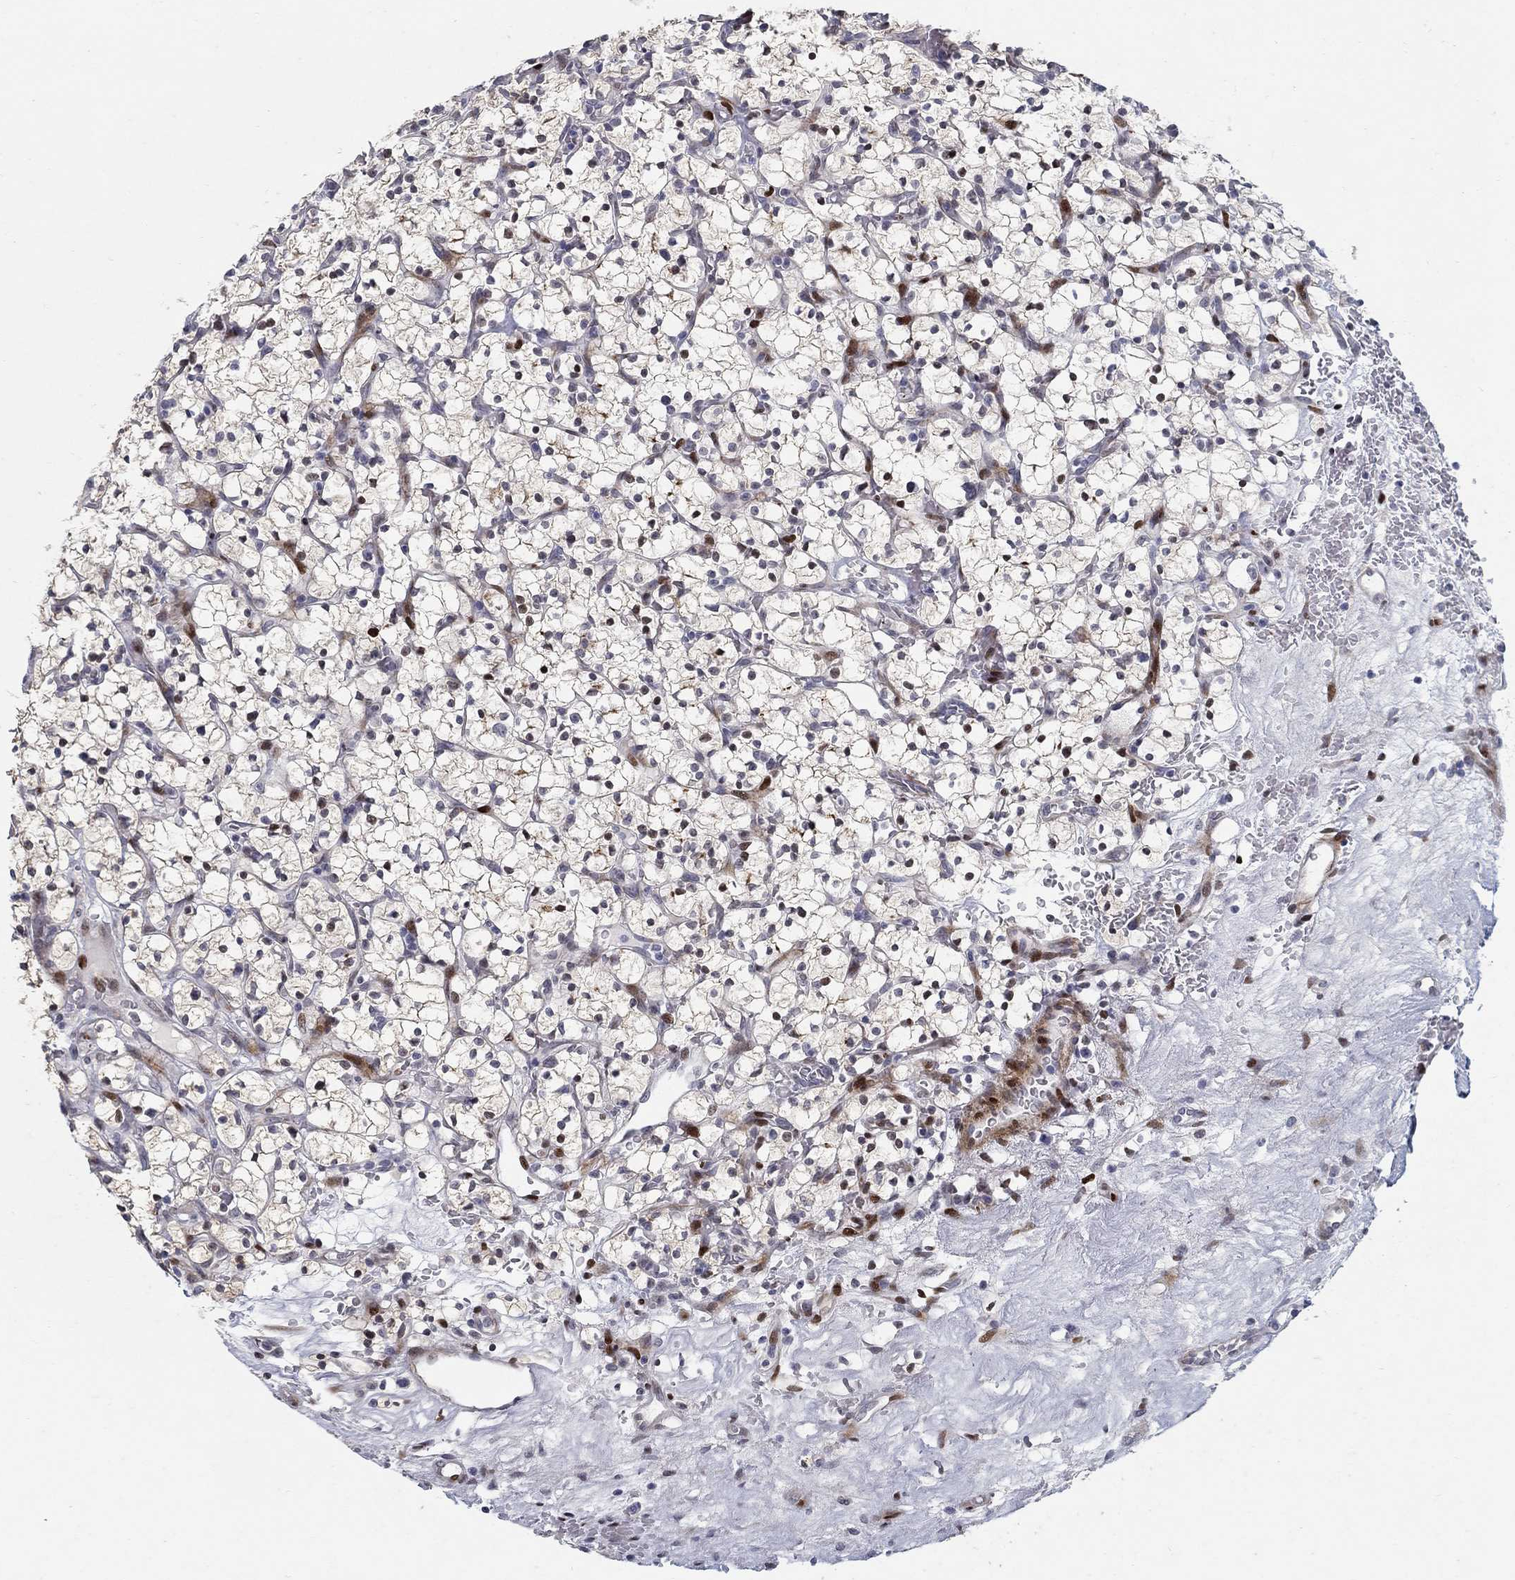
{"staining": {"intensity": "moderate", "quantity": "<25%", "location": "nuclear"}, "tissue": "renal cancer", "cell_type": "Tumor cells", "image_type": "cancer", "snomed": [{"axis": "morphology", "description": "Adenocarcinoma, NOS"}, {"axis": "topography", "description": "Kidney"}], "caption": "Renal adenocarcinoma was stained to show a protein in brown. There is low levels of moderate nuclear expression in approximately <25% of tumor cells.", "gene": "RAPGEF5", "patient": {"sex": "female", "age": 64}}